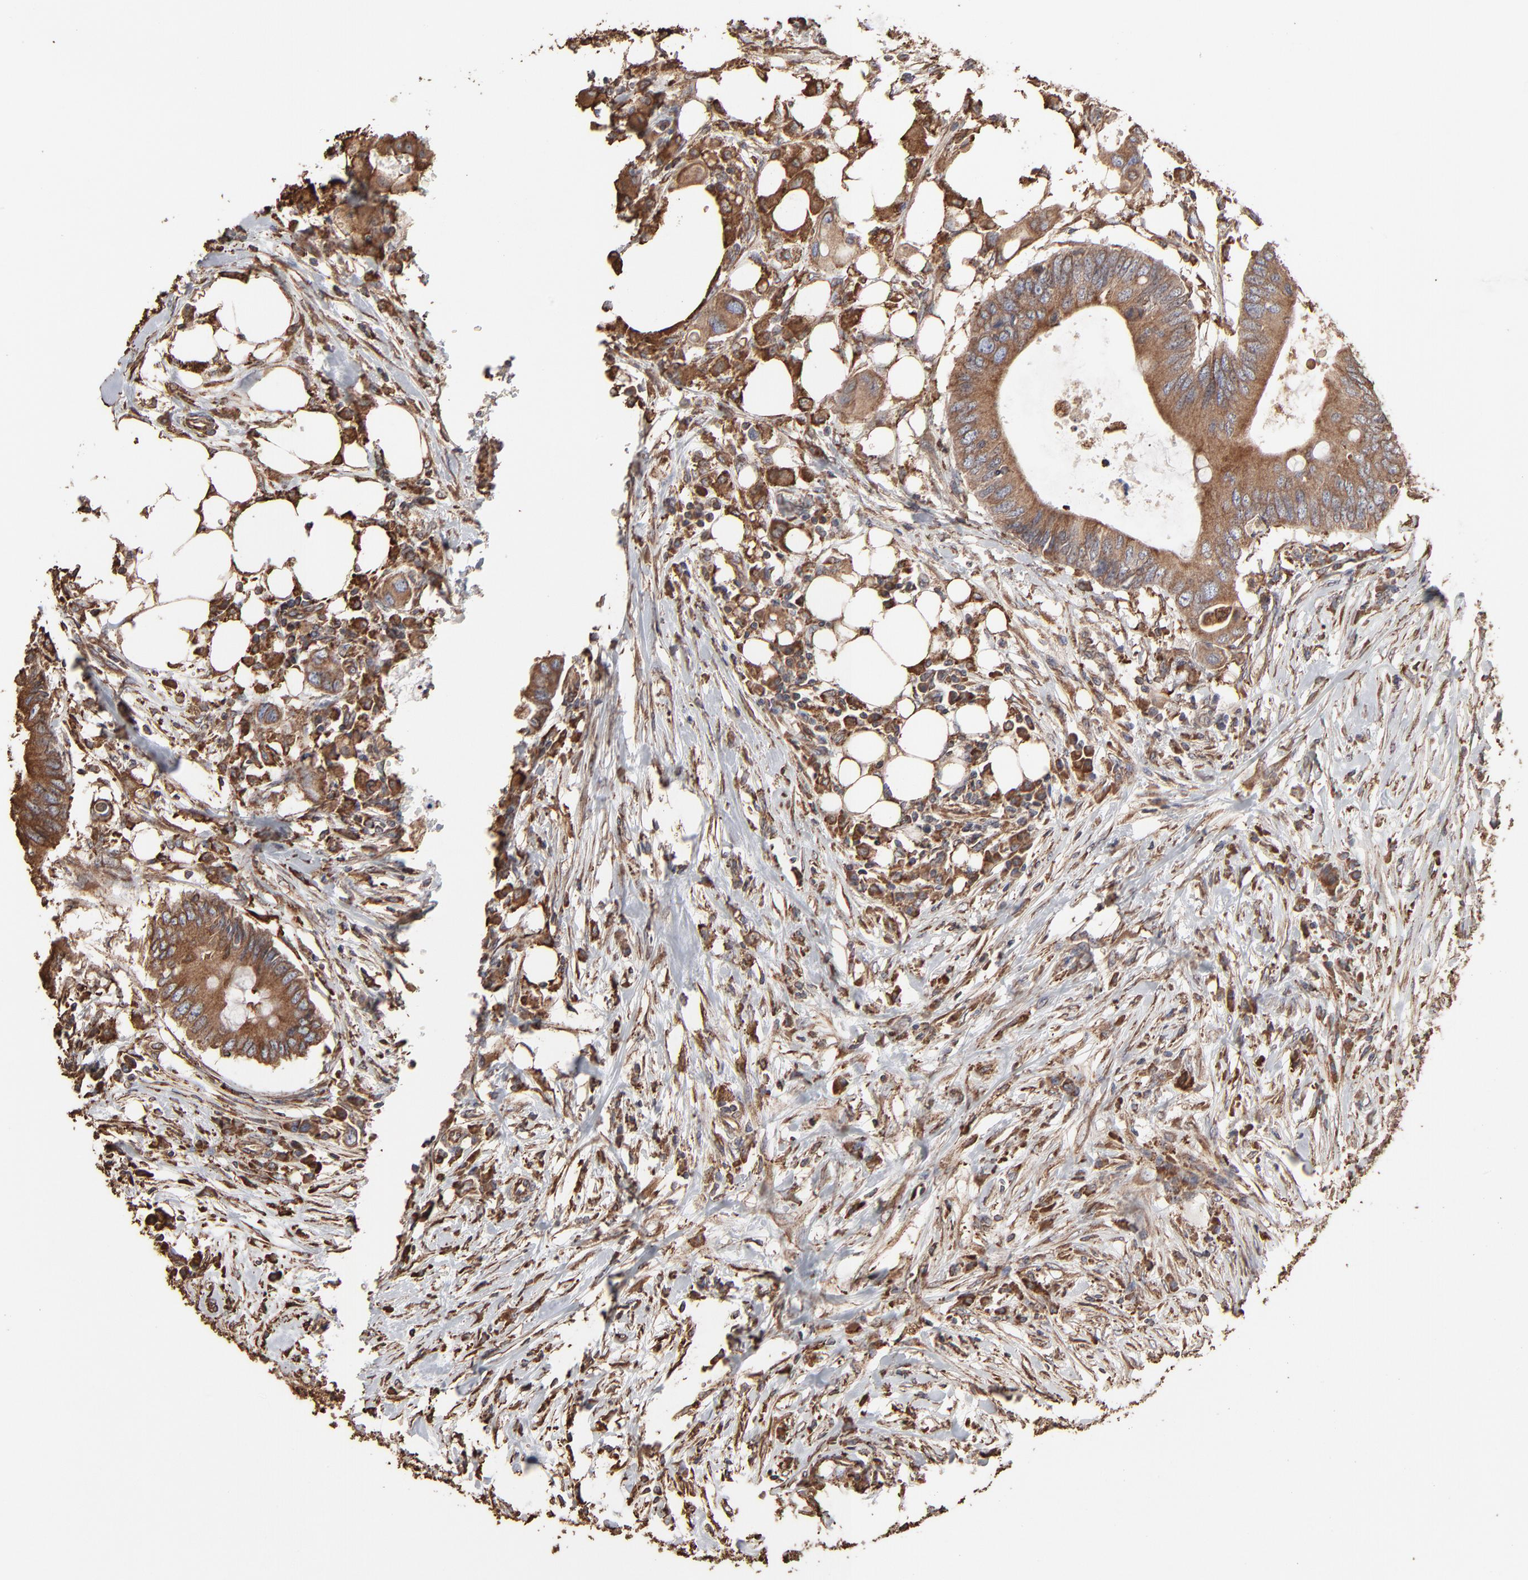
{"staining": {"intensity": "moderate", "quantity": ">75%", "location": "cytoplasmic/membranous"}, "tissue": "colorectal cancer", "cell_type": "Tumor cells", "image_type": "cancer", "snomed": [{"axis": "morphology", "description": "Adenocarcinoma, NOS"}, {"axis": "topography", "description": "Colon"}], "caption": "Immunohistochemistry (IHC) histopathology image of human colorectal cancer (adenocarcinoma) stained for a protein (brown), which reveals medium levels of moderate cytoplasmic/membranous positivity in about >75% of tumor cells.", "gene": "PDIA3", "patient": {"sex": "male", "age": 71}}